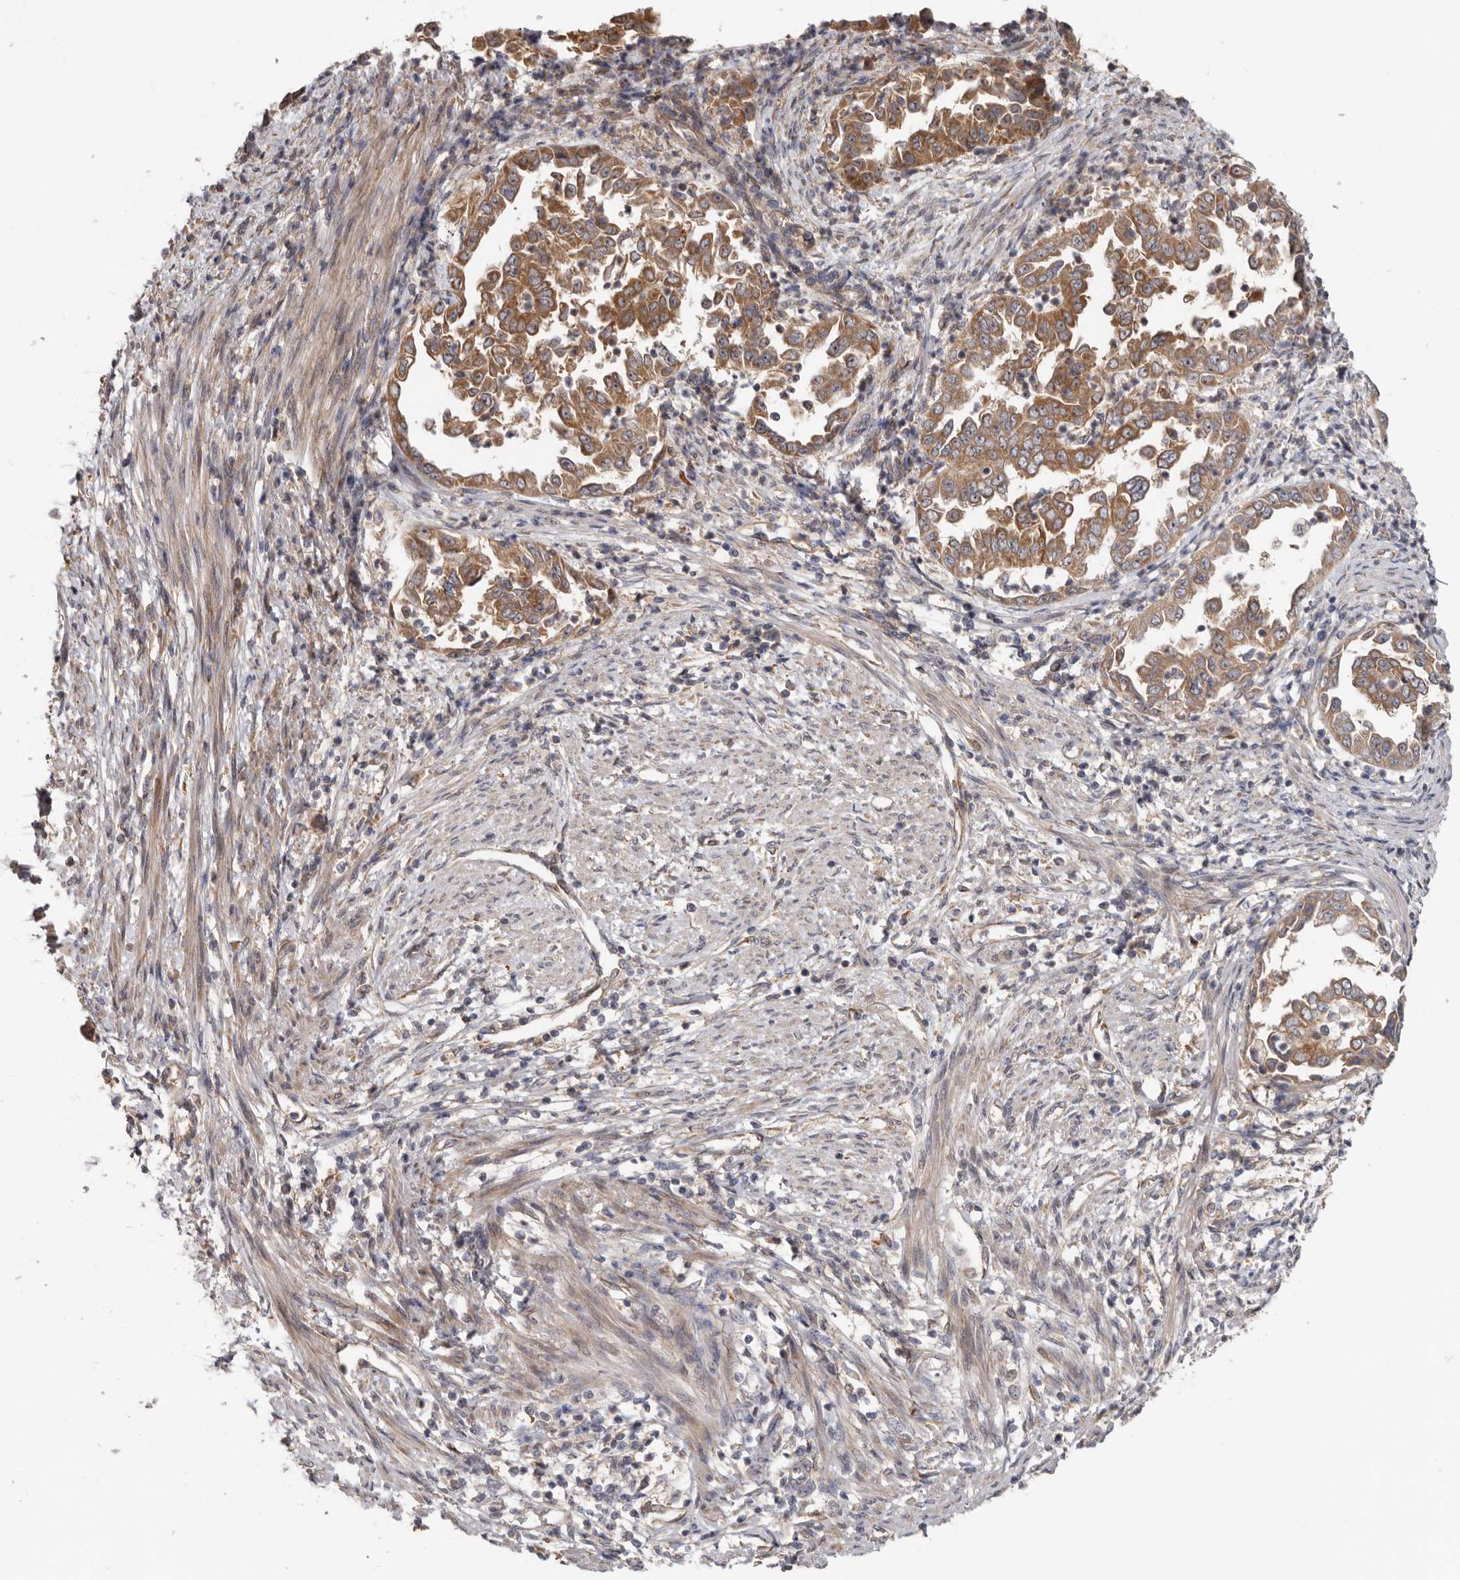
{"staining": {"intensity": "moderate", "quantity": ">75%", "location": "cytoplasmic/membranous"}, "tissue": "endometrial cancer", "cell_type": "Tumor cells", "image_type": "cancer", "snomed": [{"axis": "morphology", "description": "Adenocarcinoma, NOS"}, {"axis": "topography", "description": "Endometrium"}], "caption": "DAB (3,3'-diaminobenzidine) immunohistochemical staining of human adenocarcinoma (endometrial) shows moderate cytoplasmic/membranous protein positivity in approximately >75% of tumor cells.", "gene": "HINT3", "patient": {"sex": "female", "age": 85}}